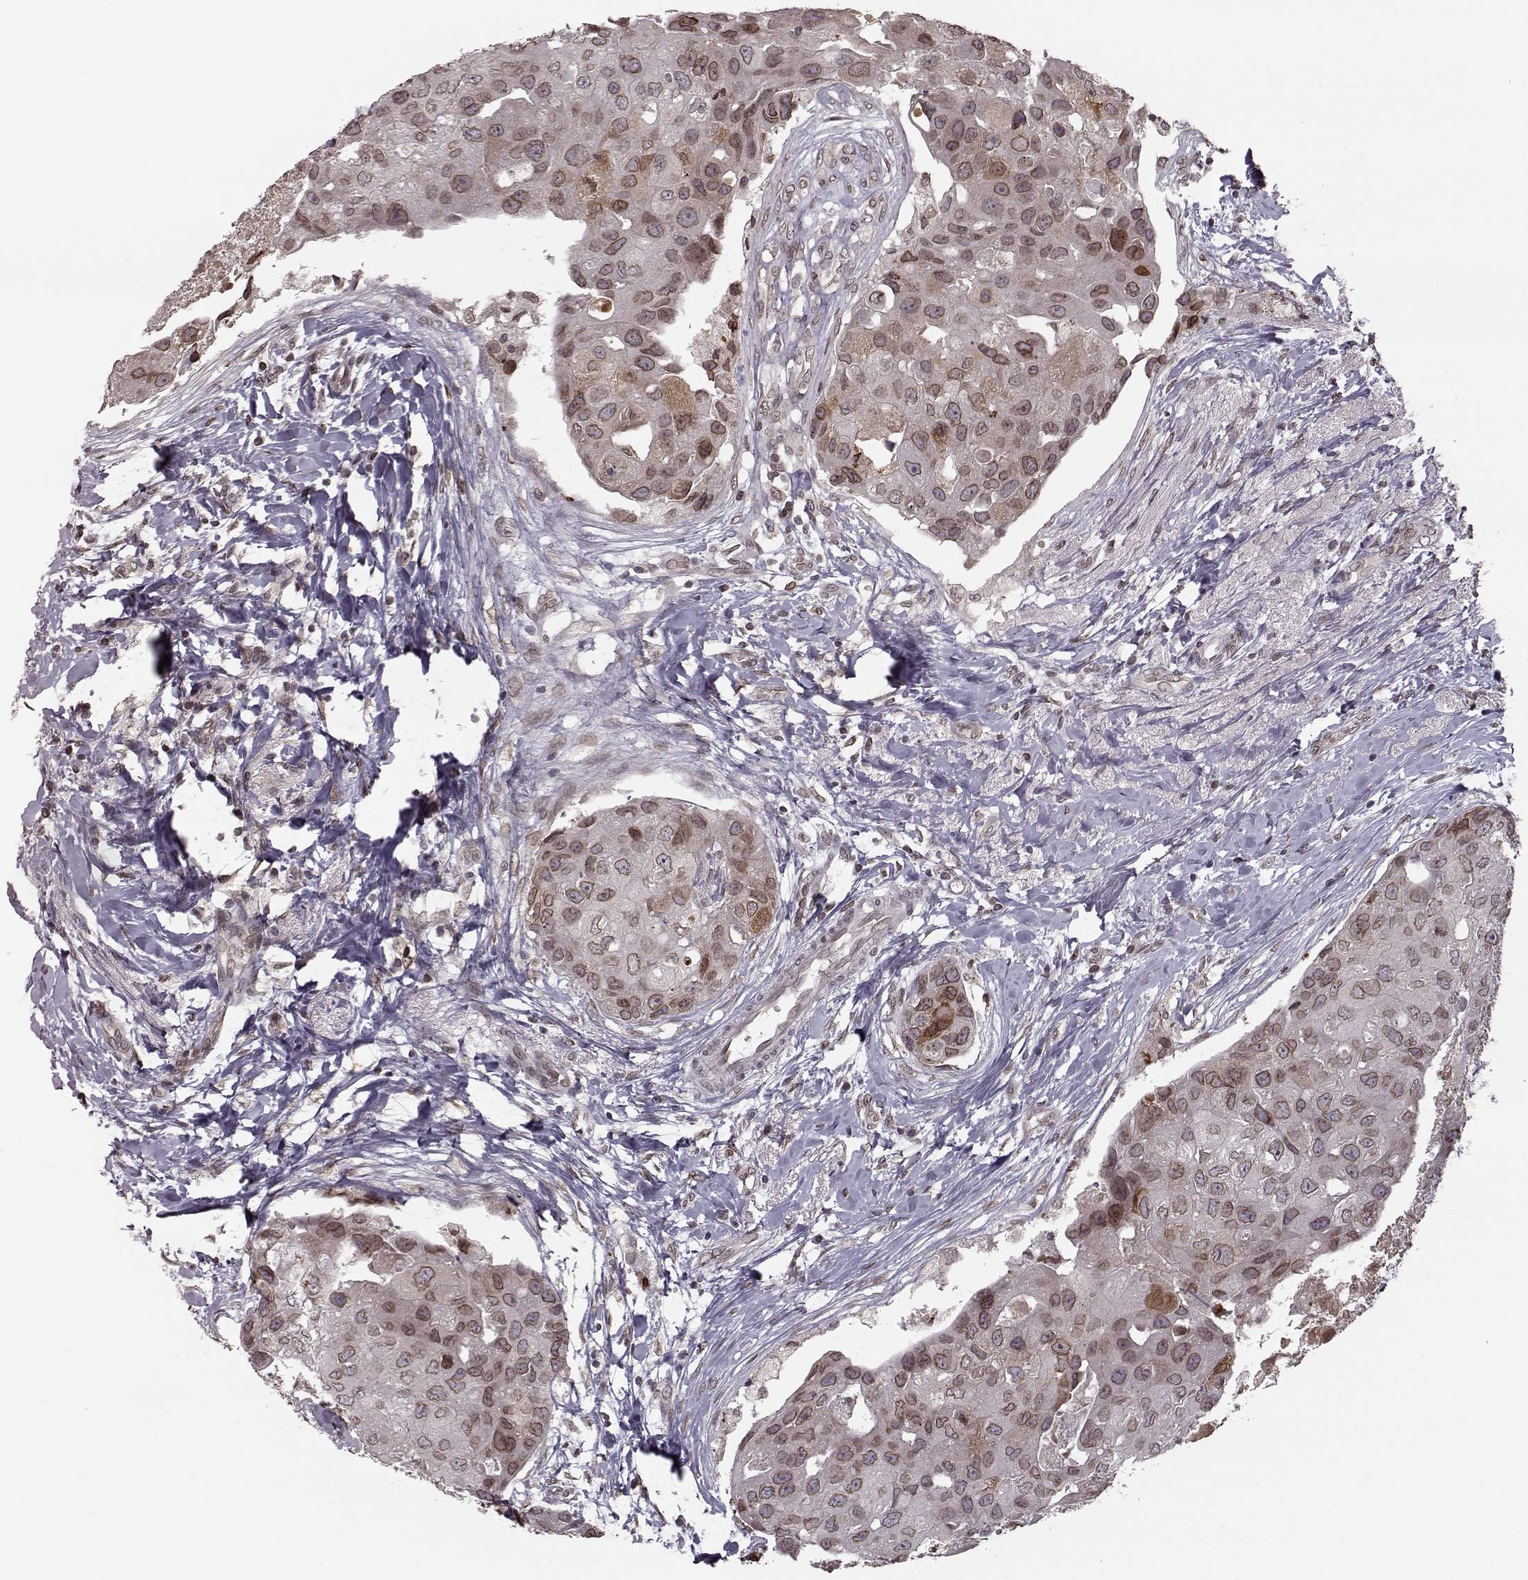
{"staining": {"intensity": "weak", "quantity": ">75%", "location": "cytoplasmic/membranous,nuclear"}, "tissue": "breast cancer", "cell_type": "Tumor cells", "image_type": "cancer", "snomed": [{"axis": "morphology", "description": "Duct carcinoma"}, {"axis": "topography", "description": "Breast"}], "caption": "Immunohistochemical staining of human breast infiltrating ductal carcinoma shows low levels of weak cytoplasmic/membranous and nuclear positivity in approximately >75% of tumor cells.", "gene": "NUP37", "patient": {"sex": "female", "age": 43}}